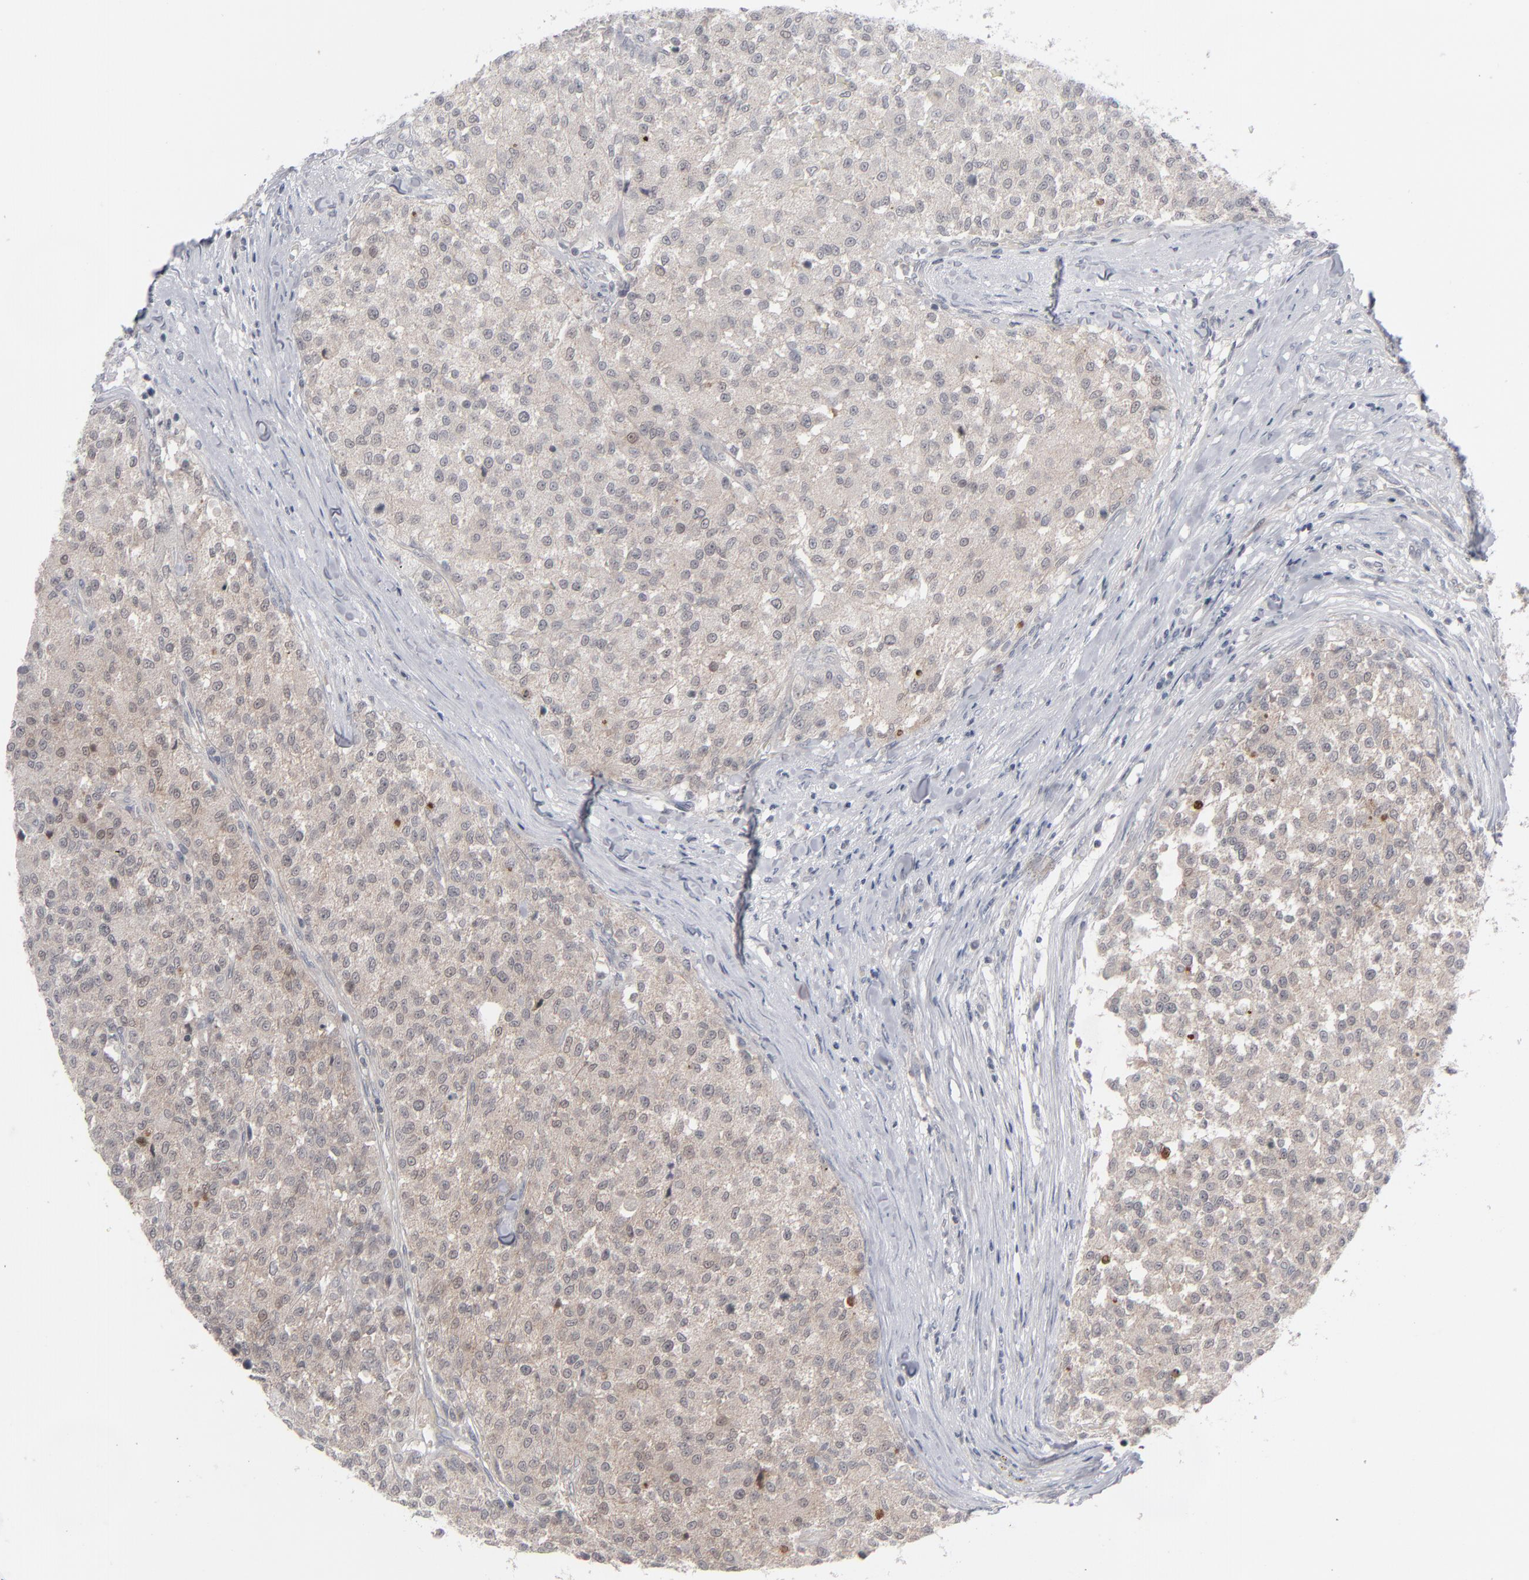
{"staining": {"intensity": "weak", "quantity": ">75%", "location": "cytoplasmic/membranous"}, "tissue": "testis cancer", "cell_type": "Tumor cells", "image_type": "cancer", "snomed": [{"axis": "morphology", "description": "Seminoma, NOS"}, {"axis": "topography", "description": "Testis"}], "caption": "Protein staining of testis seminoma tissue reveals weak cytoplasmic/membranous staining in approximately >75% of tumor cells.", "gene": "POF1B", "patient": {"sex": "male", "age": 59}}